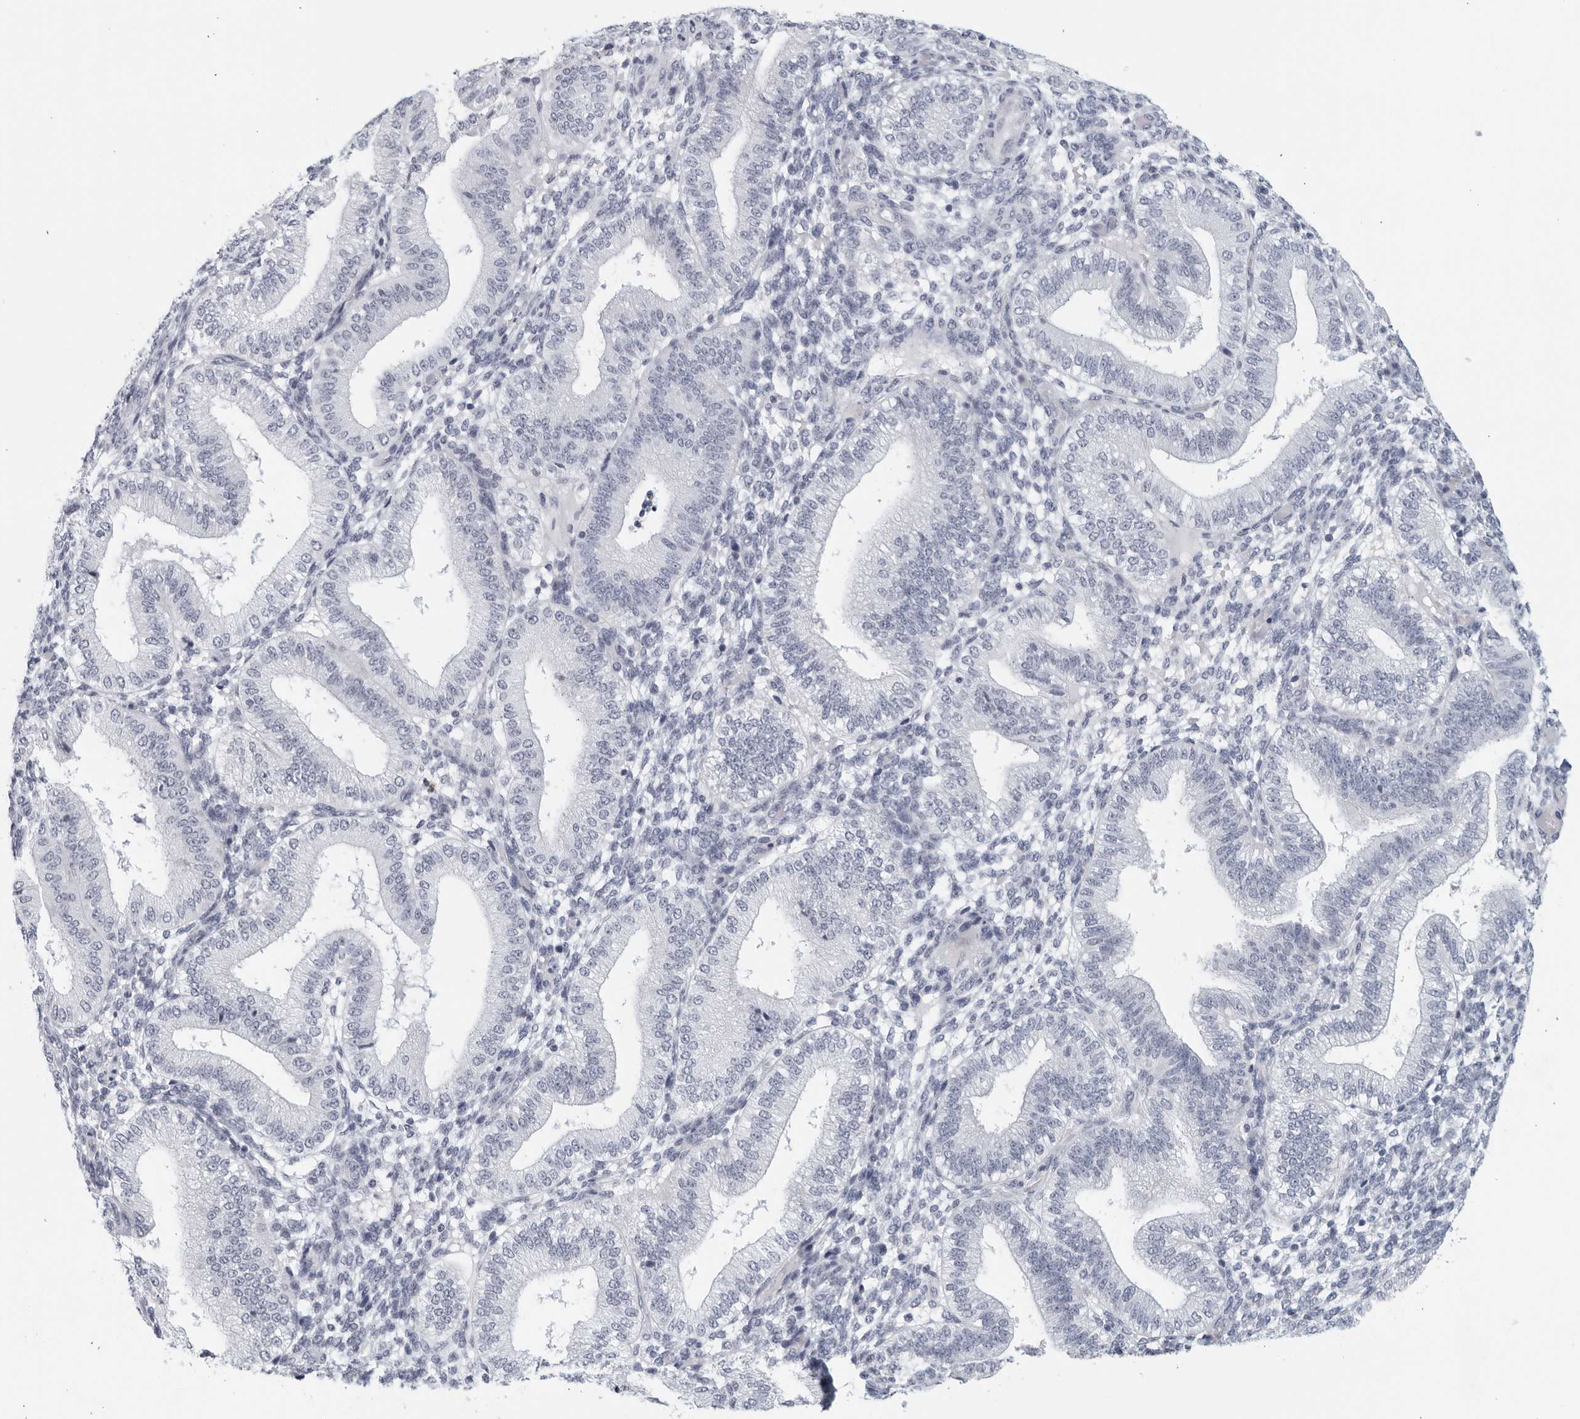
{"staining": {"intensity": "negative", "quantity": "none", "location": "none"}, "tissue": "endometrium", "cell_type": "Cells in endometrial stroma", "image_type": "normal", "snomed": [{"axis": "morphology", "description": "Normal tissue, NOS"}, {"axis": "topography", "description": "Endometrium"}], "caption": "This is a micrograph of immunohistochemistry (IHC) staining of benign endometrium, which shows no staining in cells in endometrial stroma.", "gene": "KLK7", "patient": {"sex": "female", "age": 39}}